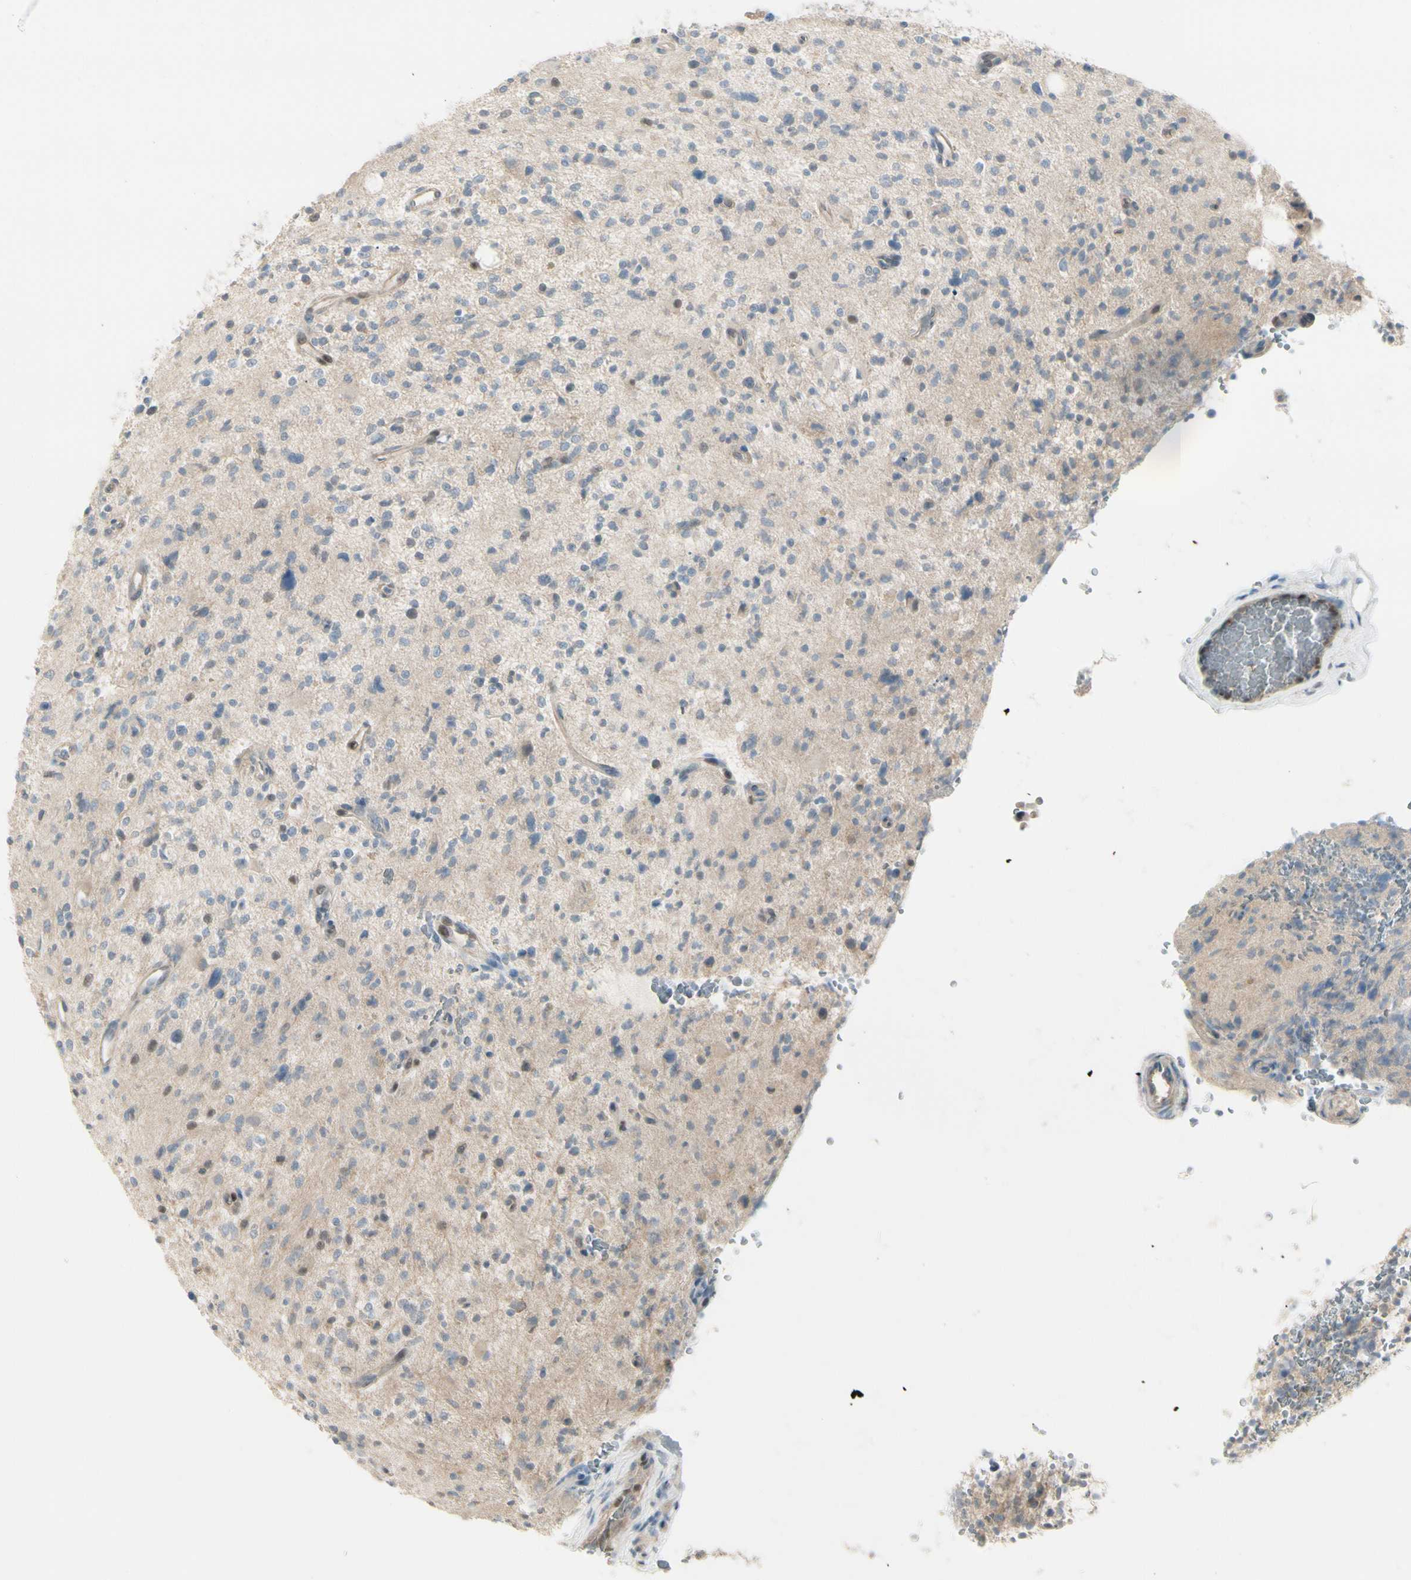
{"staining": {"intensity": "negative", "quantity": "none", "location": "none"}, "tissue": "glioma", "cell_type": "Tumor cells", "image_type": "cancer", "snomed": [{"axis": "morphology", "description": "Glioma, malignant, High grade"}, {"axis": "topography", "description": "Brain"}], "caption": "The micrograph exhibits no staining of tumor cells in glioma.", "gene": "CYP2E1", "patient": {"sex": "male", "age": 48}}